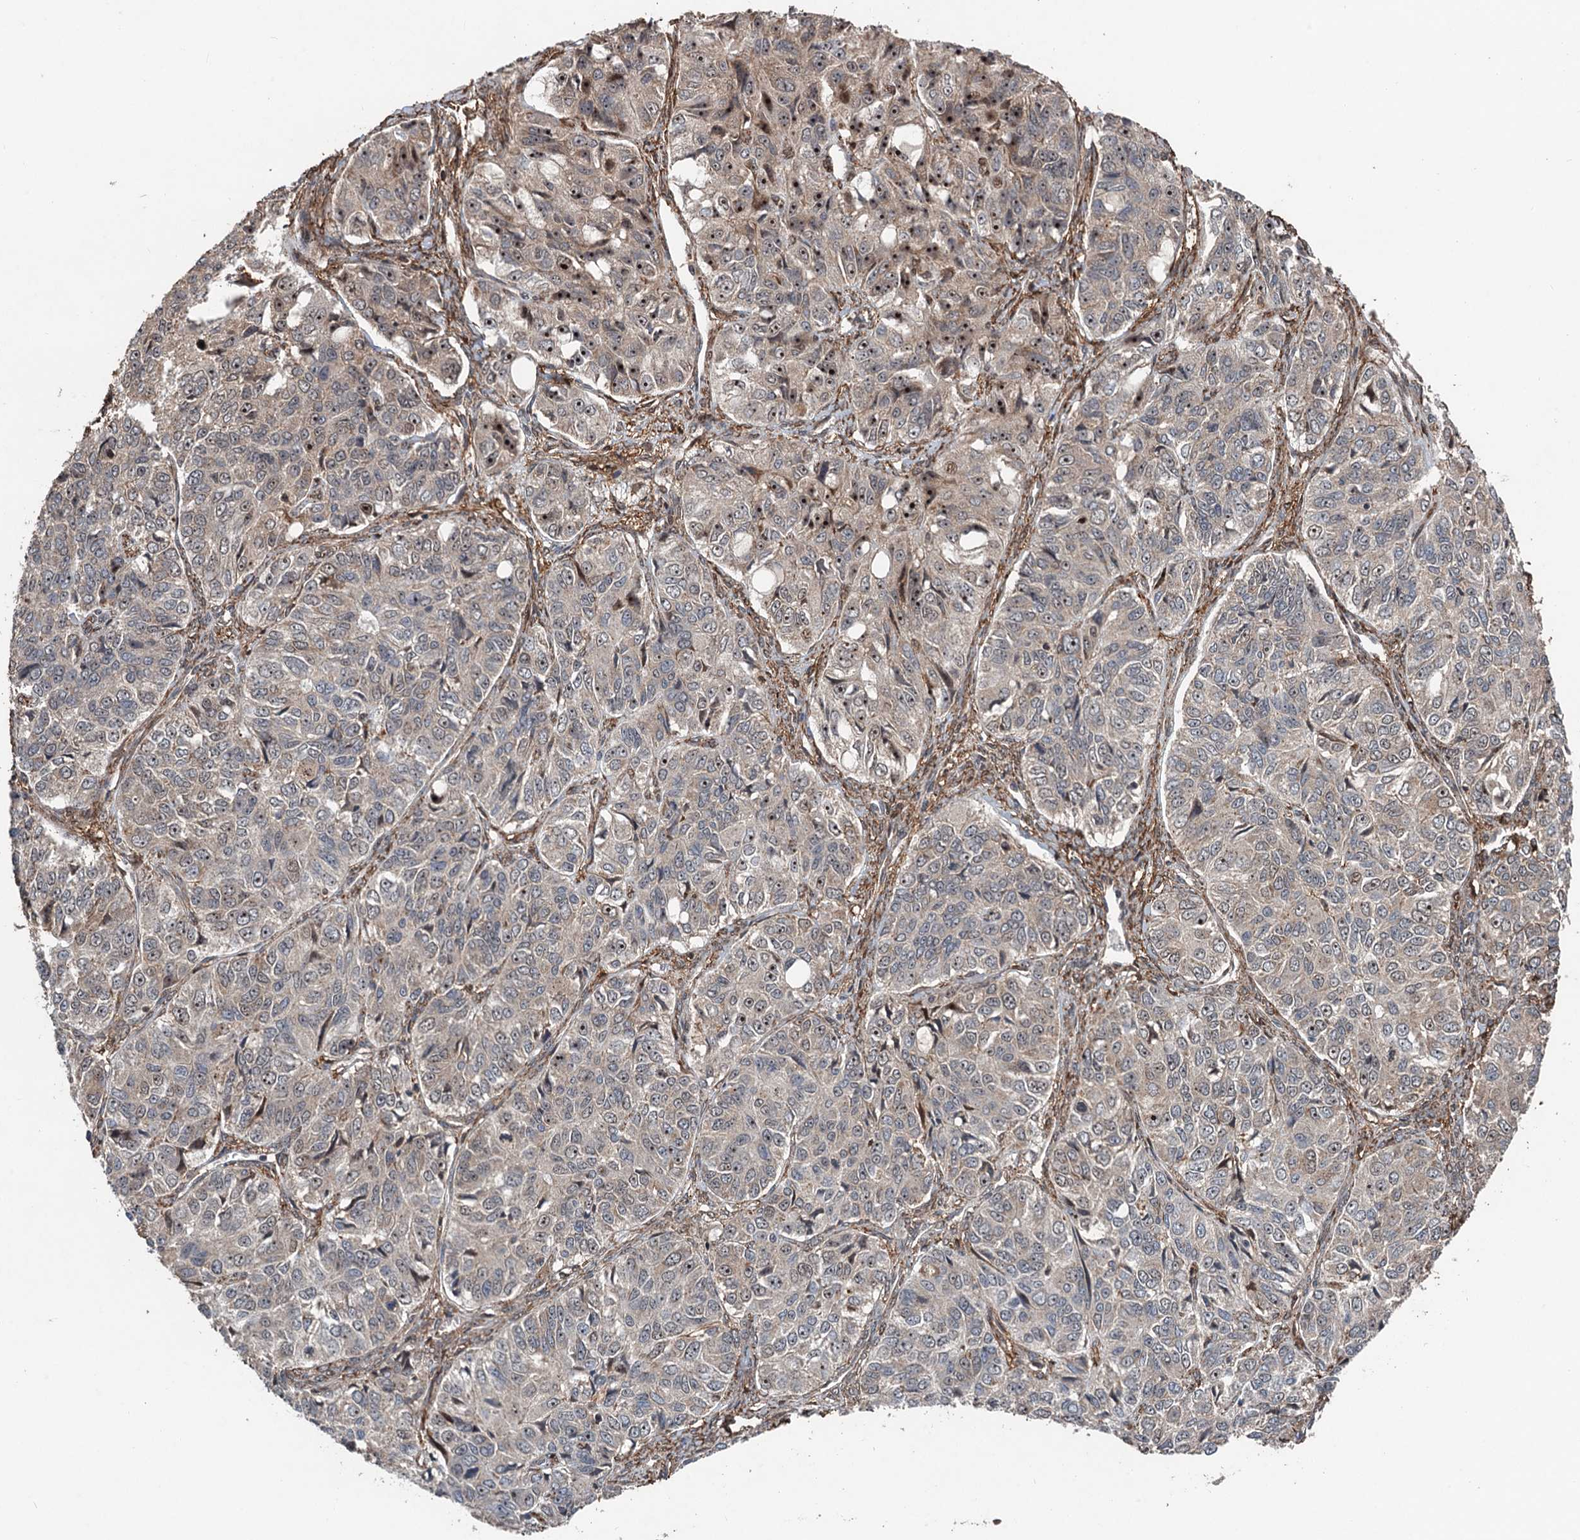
{"staining": {"intensity": "weak", "quantity": "25%-75%", "location": "nuclear"}, "tissue": "ovarian cancer", "cell_type": "Tumor cells", "image_type": "cancer", "snomed": [{"axis": "morphology", "description": "Carcinoma, endometroid"}, {"axis": "topography", "description": "Ovary"}], "caption": "DAB immunohistochemical staining of human ovarian cancer (endometroid carcinoma) displays weak nuclear protein positivity in approximately 25%-75% of tumor cells.", "gene": "TMA16", "patient": {"sex": "female", "age": 51}}